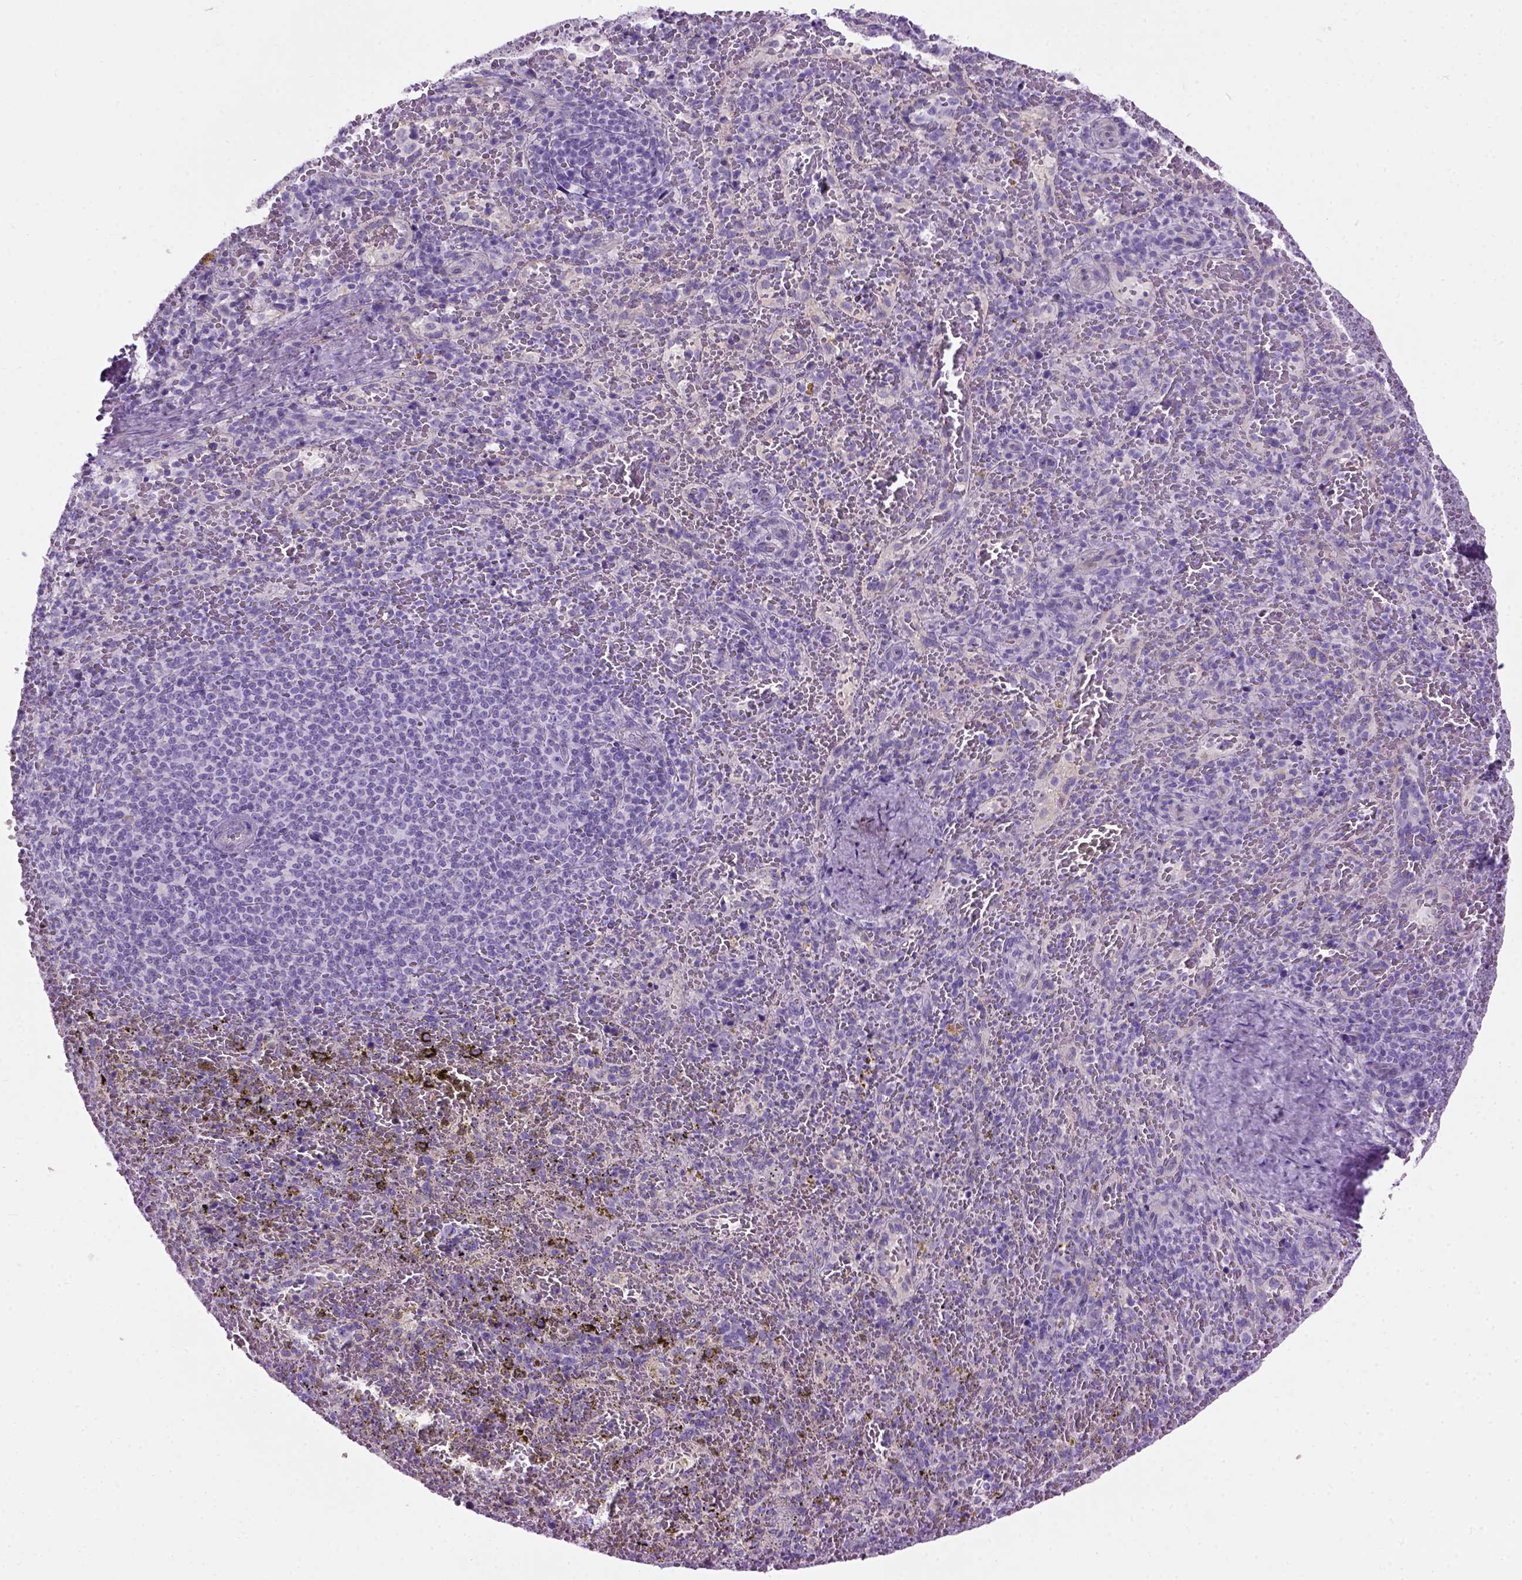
{"staining": {"intensity": "negative", "quantity": "none", "location": "none"}, "tissue": "spleen", "cell_type": "Cells in red pulp", "image_type": "normal", "snomed": [{"axis": "morphology", "description": "Normal tissue, NOS"}, {"axis": "topography", "description": "Spleen"}], "caption": "This is an immunohistochemistry (IHC) histopathology image of benign spleen. There is no positivity in cells in red pulp.", "gene": "GABRB2", "patient": {"sex": "female", "age": 50}}